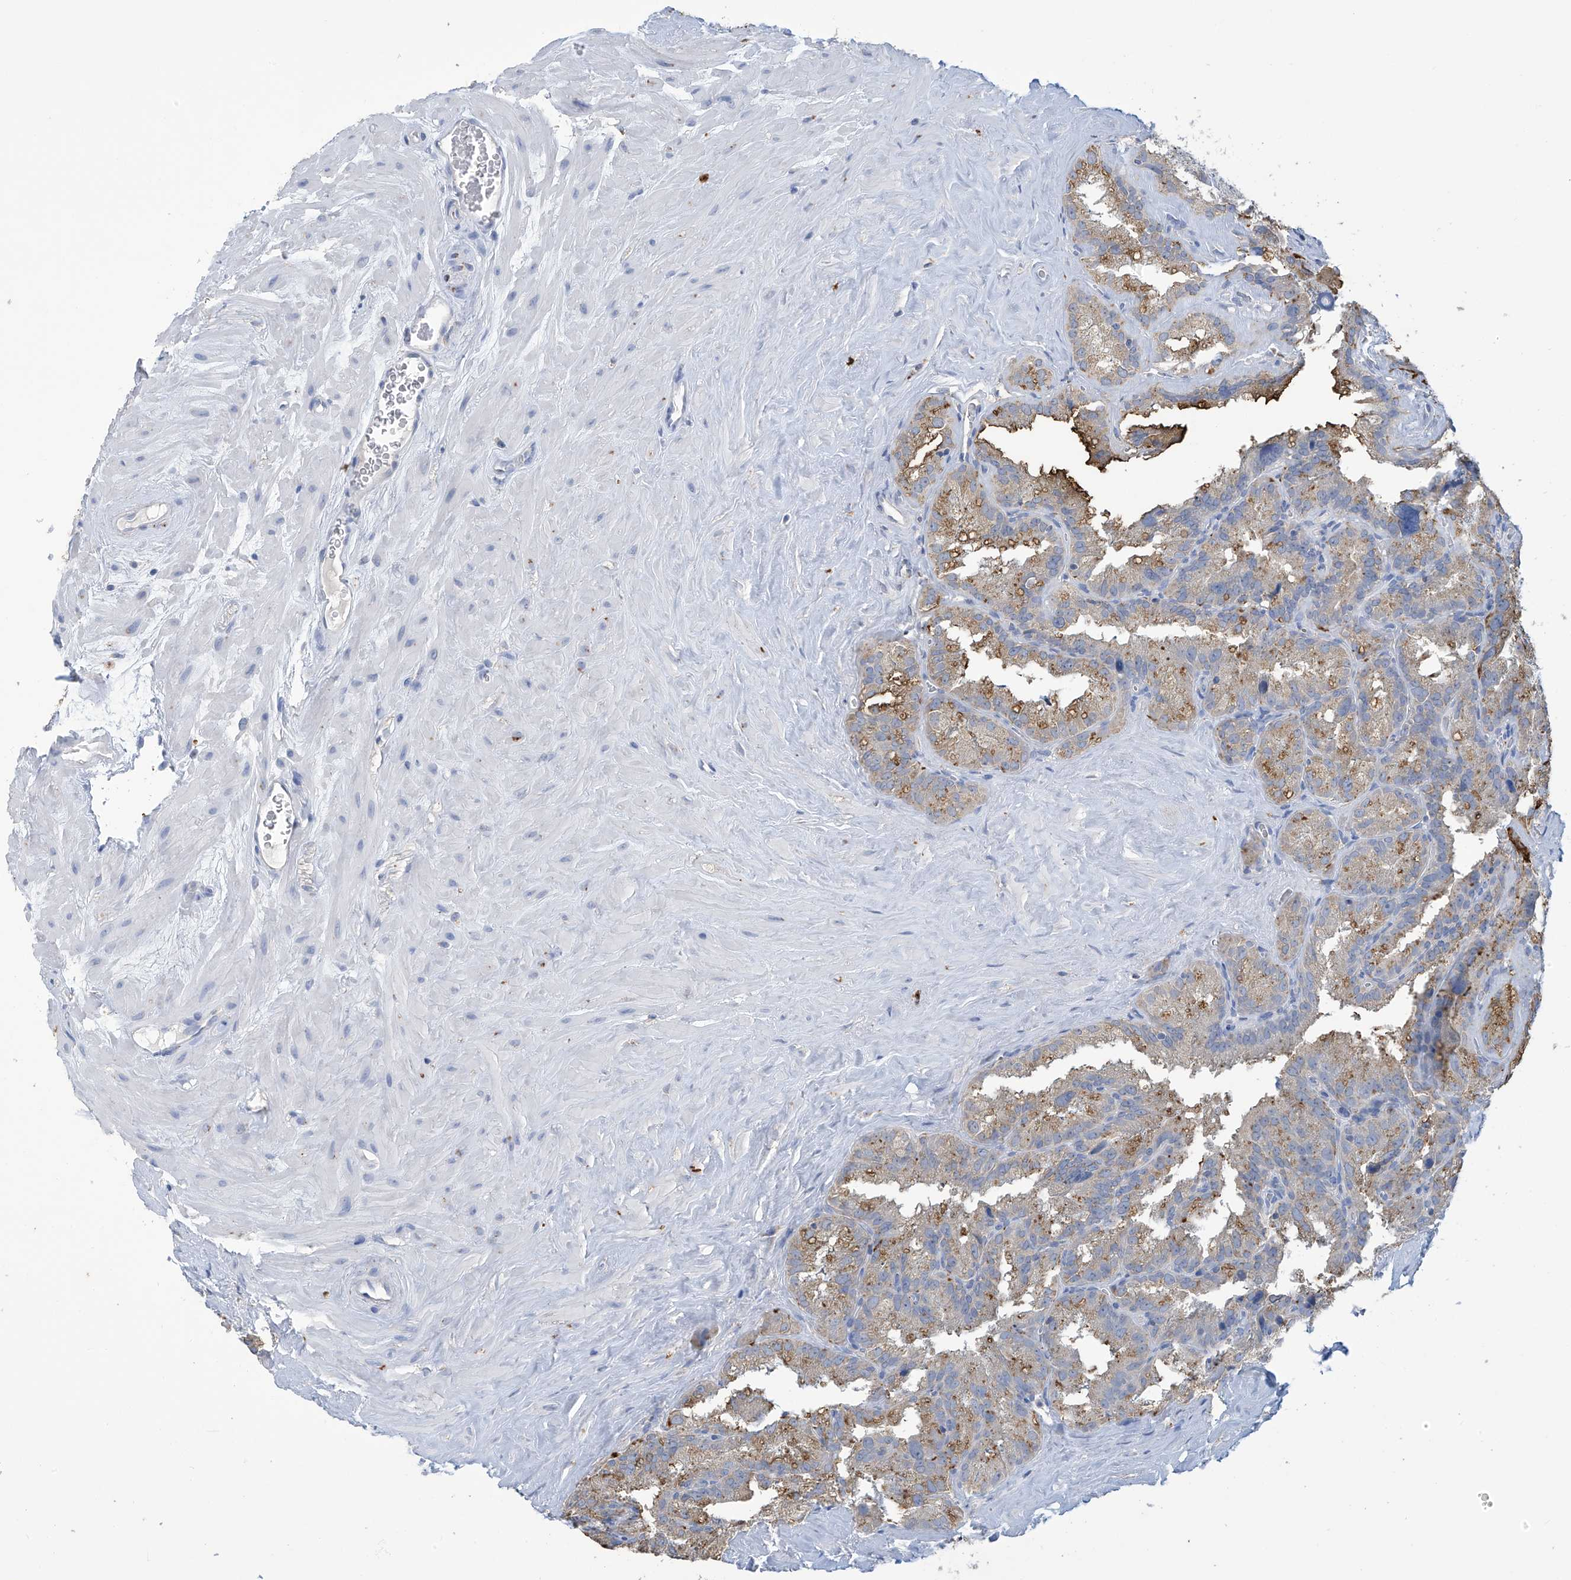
{"staining": {"intensity": "moderate", "quantity": ">75%", "location": "cytoplasmic/membranous"}, "tissue": "seminal vesicle", "cell_type": "Glandular cells", "image_type": "normal", "snomed": [{"axis": "morphology", "description": "Normal tissue, NOS"}, {"axis": "topography", "description": "Prostate"}, {"axis": "topography", "description": "Seminal veicle"}], "caption": "Immunohistochemical staining of normal seminal vesicle exhibits >75% levels of moderate cytoplasmic/membranous protein positivity in approximately >75% of glandular cells. The staining was performed using DAB to visualize the protein expression in brown, while the nuclei were stained in blue with hematoxylin (Magnification: 20x).", "gene": "OGT", "patient": {"sex": "male", "age": 59}}